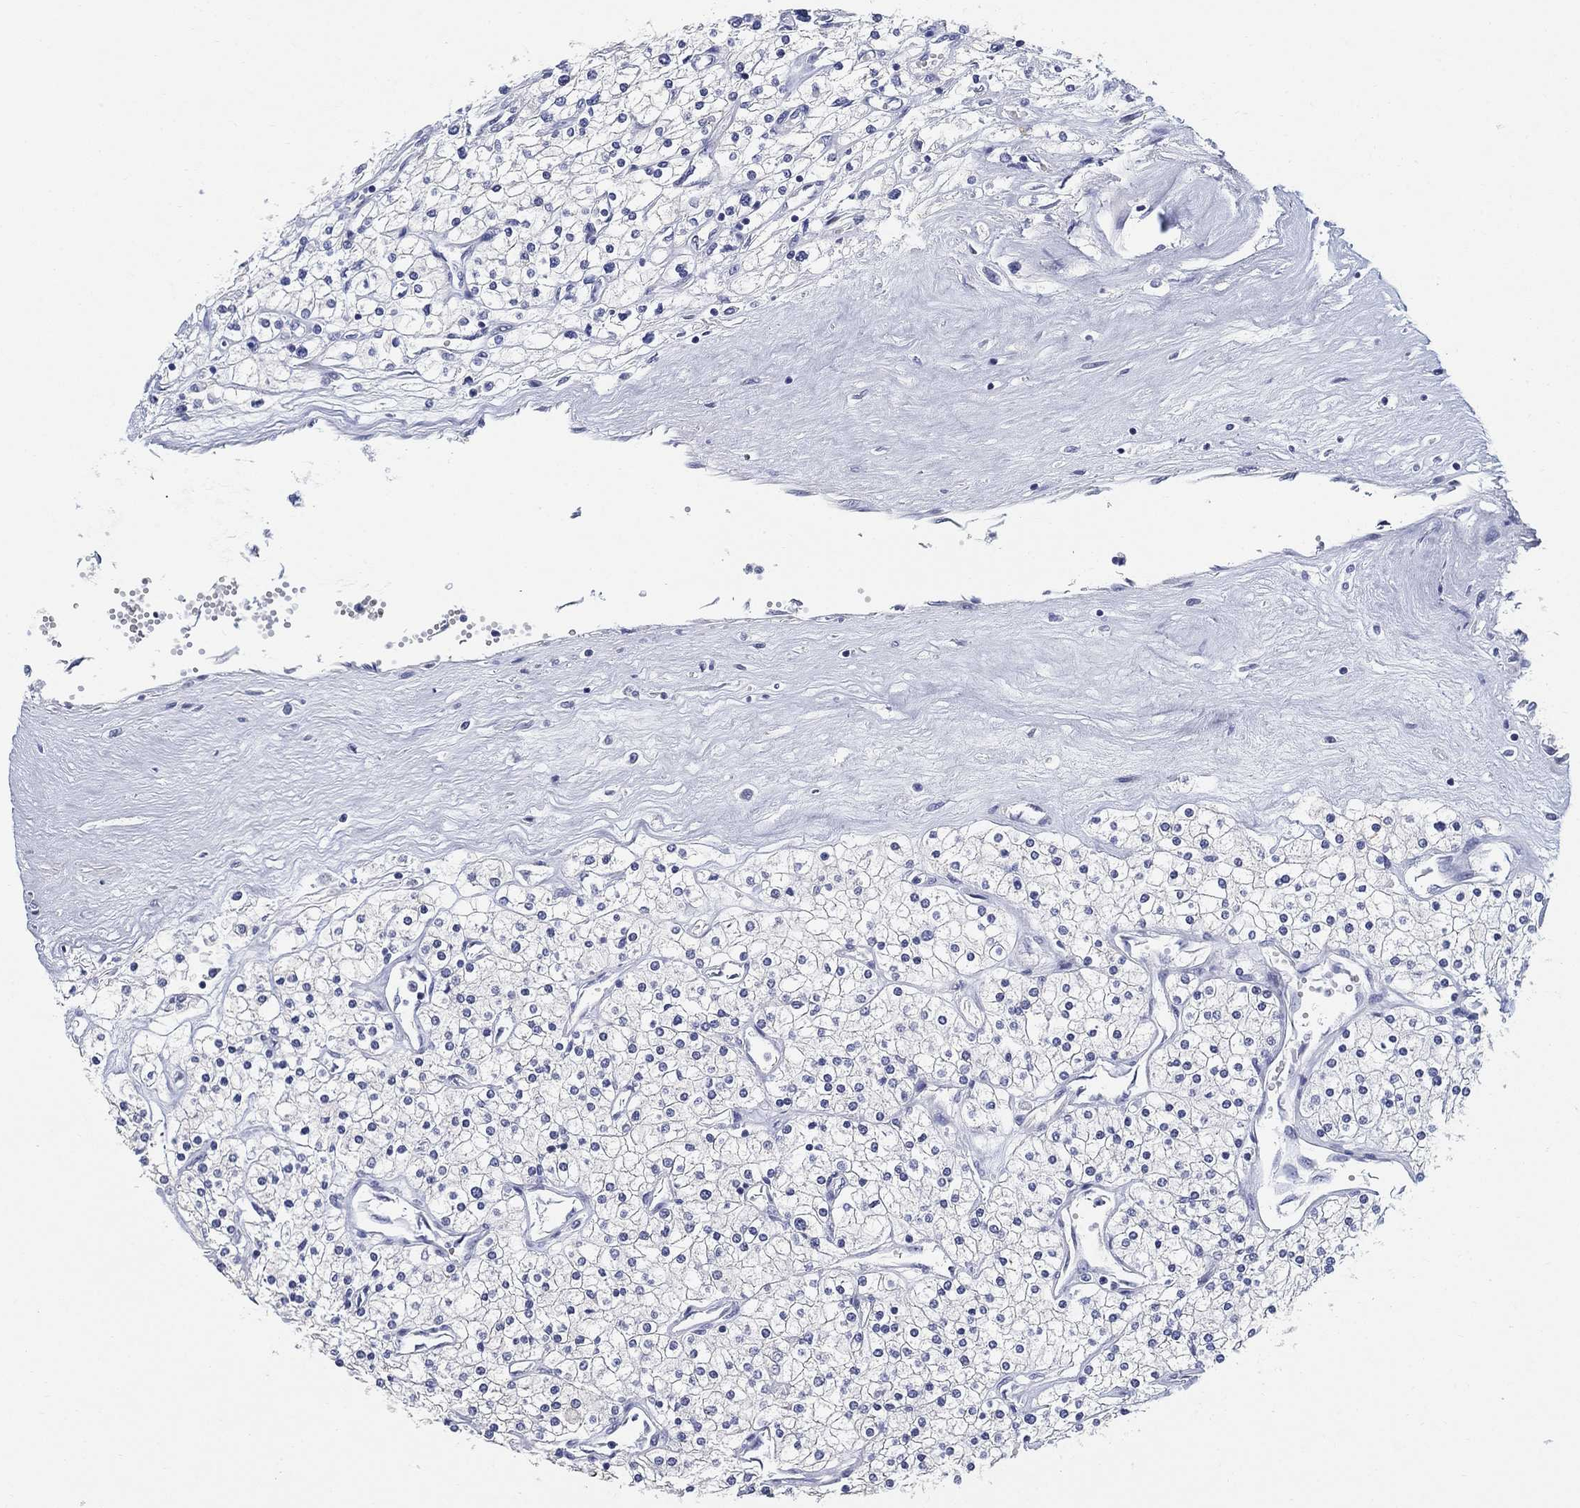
{"staining": {"intensity": "negative", "quantity": "none", "location": "none"}, "tissue": "renal cancer", "cell_type": "Tumor cells", "image_type": "cancer", "snomed": [{"axis": "morphology", "description": "Adenocarcinoma, NOS"}, {"axis": "topography", "description": "Kidney"}], "caption": "Immunohistochemistry (IHC) micrograph of human renal cancer stained for a protein (brown), which demonstrates no expression in tumor cells.", "gene": "CLUL1", "patient": {"sex": "male", "age": 80}}